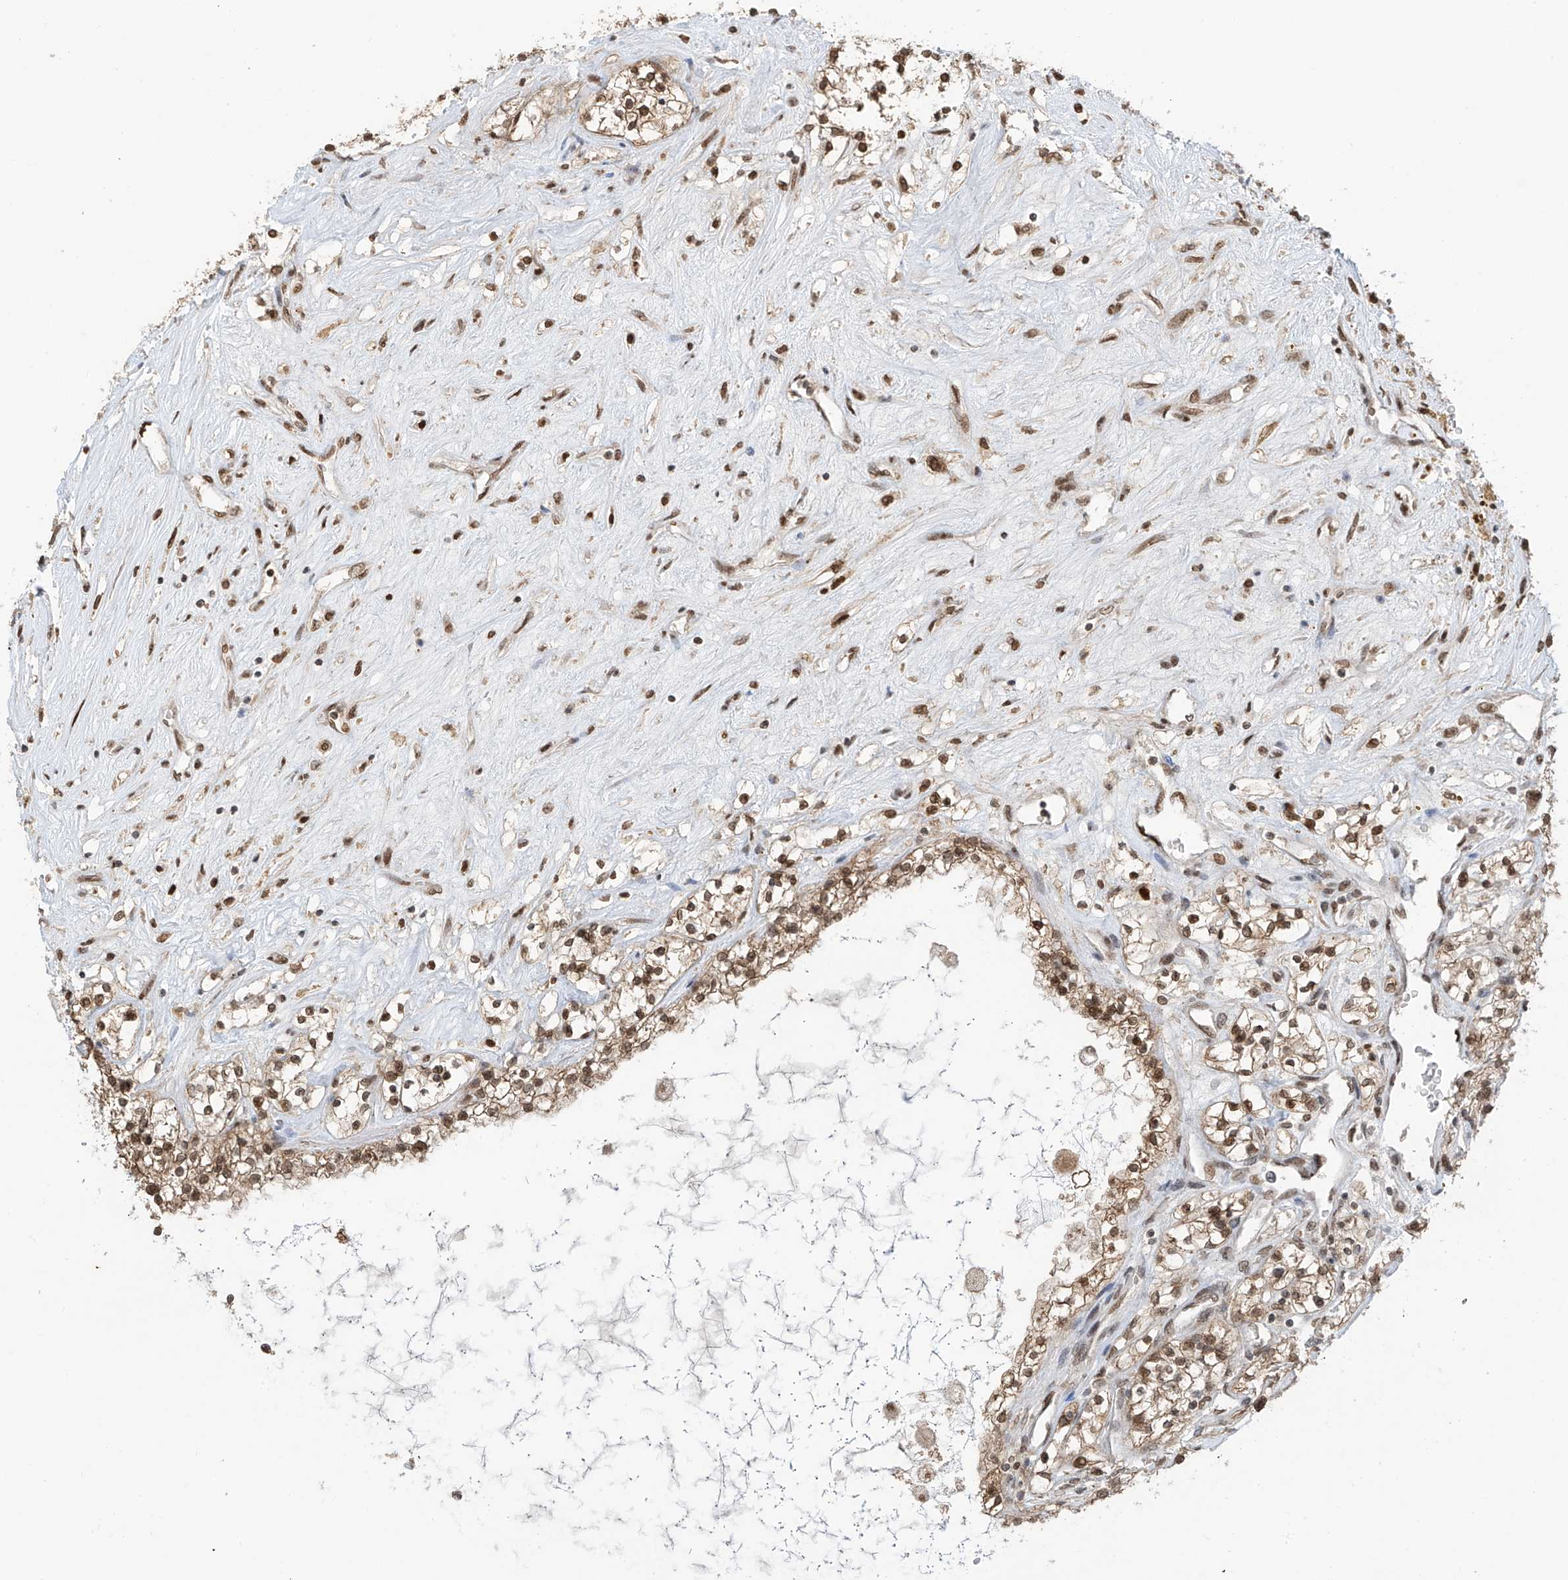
{"staining": {"intensity": "moderate", "quantity": ">75%", "location": "cytoplasmic/membranous,nuclear"}, "tissue": "renal cancer", "cell_type": "Tumor cells", "image_type": "cancer", "snomed": [{"axis": "morphology", "description": "Normal tissue, NOS"}, {"axis": "morphology", "description": "Adenocarcinoma, NOS"}, {"axis": "topography", "description": "Kidney"}], "caption": "Immunohistochemistry histopathology image of human renal adenocarcinoma stained for a protein (brown), which displays medium levels of moderate cytoplasmic/membranous and nuclear expression in approximately >75% of tumor cells.", "gene": "KPNB1", "patient": {"sex": "male", "age": 68}}